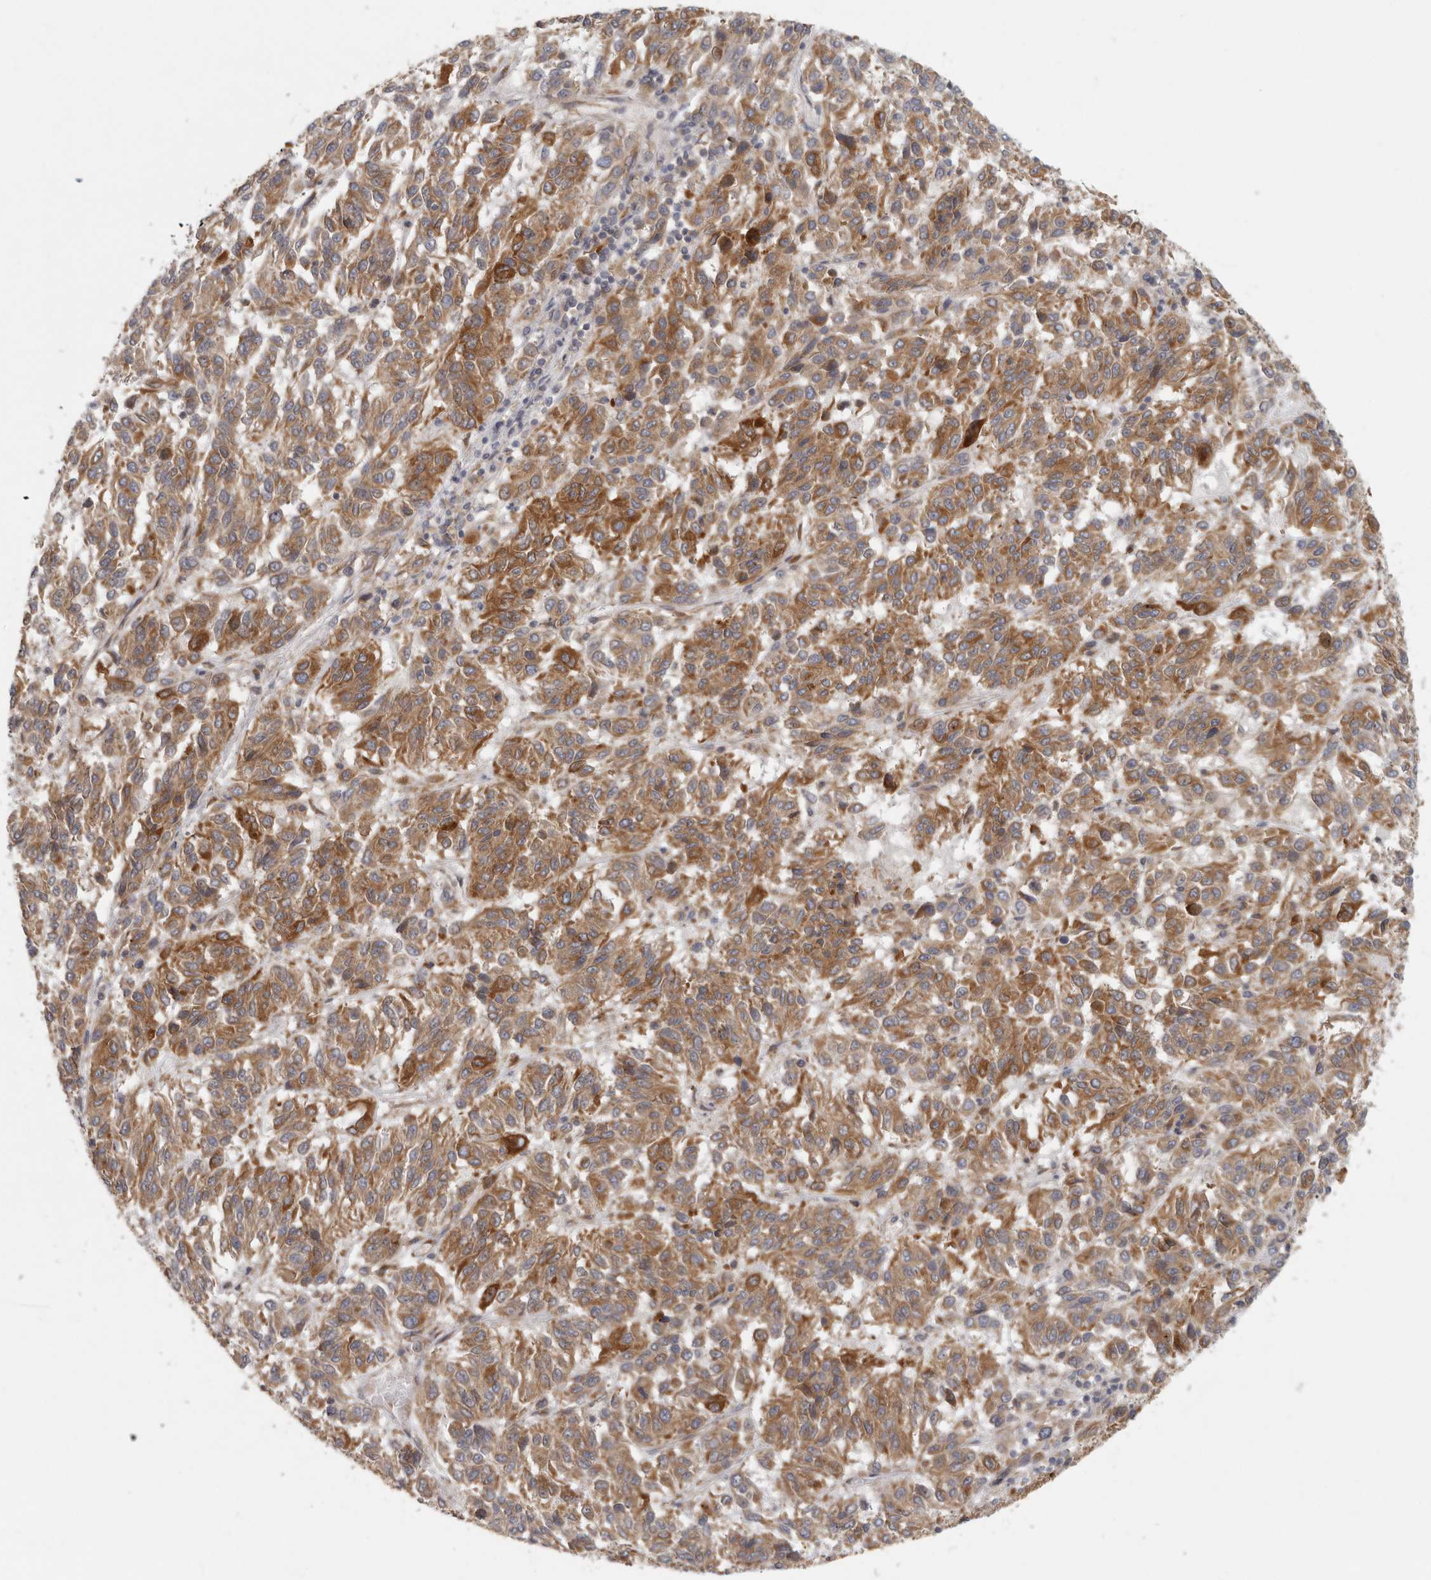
{"staining": {"intensity": "strong", "quantity": ">75%", "location": "cytoplasmic/membranous"}, "tissue": "melanoma", "cell_type": "Tumor cells", "image_type": "cancer", "snomed": [{"axis": "morphology", "description": "Malignant melanoma, Metastatic site"}, {"axis": "topography", "description": "Lung"}], "caption": "Human malignant melanoma (metastatic site) stained with a protein marker reveals strong staining in tumor cells.", "gene": "BCAP29", "patient": {"sex": "male", "age": 64}}